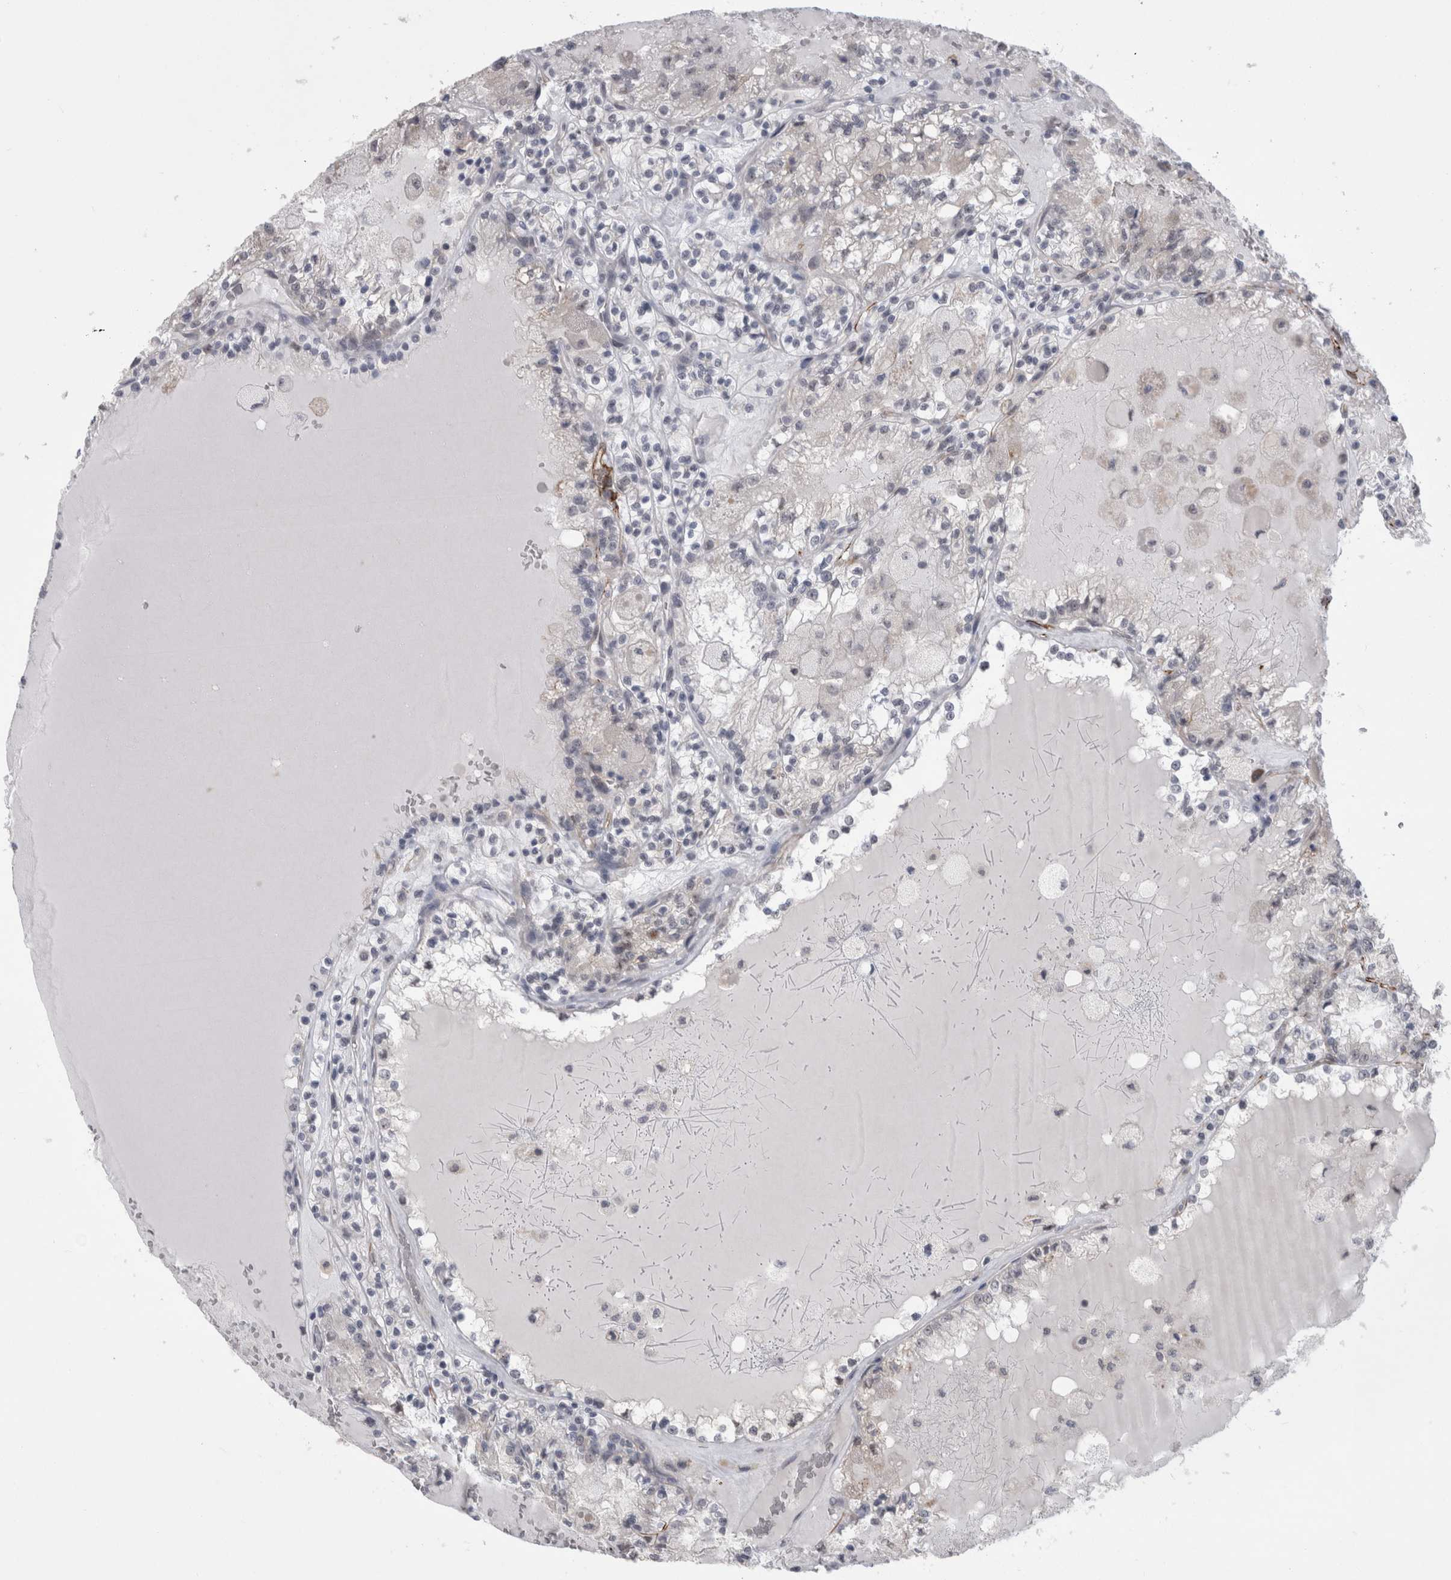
{"staining": {"intensity": "negative", "quantity": "none", "location": "none"}, "tissue": "renal cancer", "cell_type": "Tumor cells", "image_type": "cancer", "snomed": [{"axis": "morphology", "description": "Adenocarcinoma, NOS"}, {"axis": "topography", "description": "Kidney"}], "caption": "Immunohistochemical staining of renal cancer exhibits no significant positivity in tumor cells.", "gene": "FAM83H", "patient": {"sex": "female", "age": 56}}